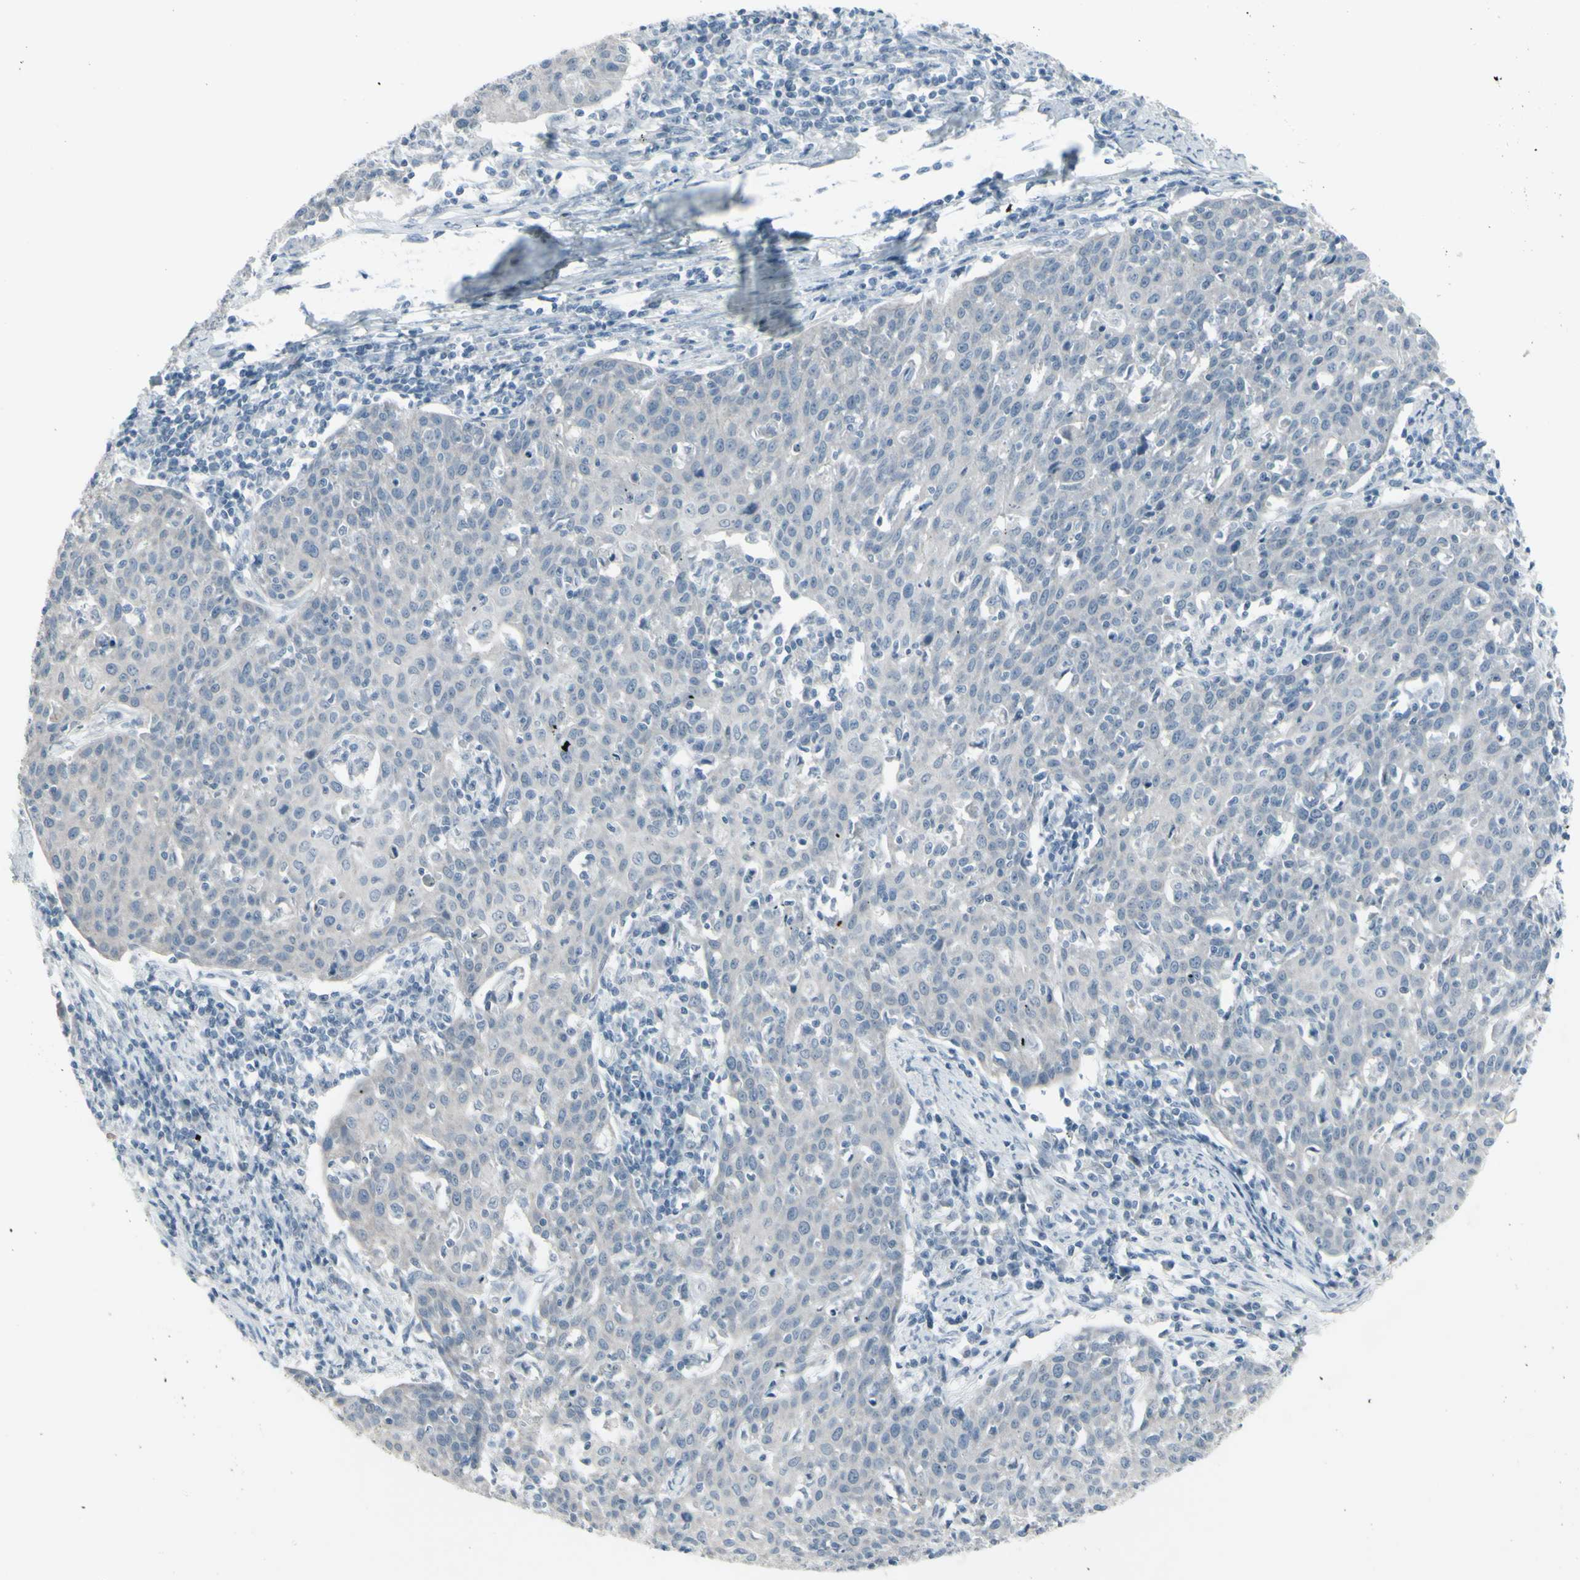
{"staining": {"intensity": "negative", "quantity": "none", "location": "none"}, "tissue": "cervical cancer", "cell_type": "Tumor cells", "image_type": "cancer", "snomed": [{"axis": "morphology", "description": "Squamous cell carcinoma, NOS"}, {"axis": "topography", "description": "Cervix"}], "caption": "Tumor cells are negative for protein expression in human squamous cell carcinoma (cervical).", "gene": "RAB3A", "patient": {"sex": "female", "age": 38}}